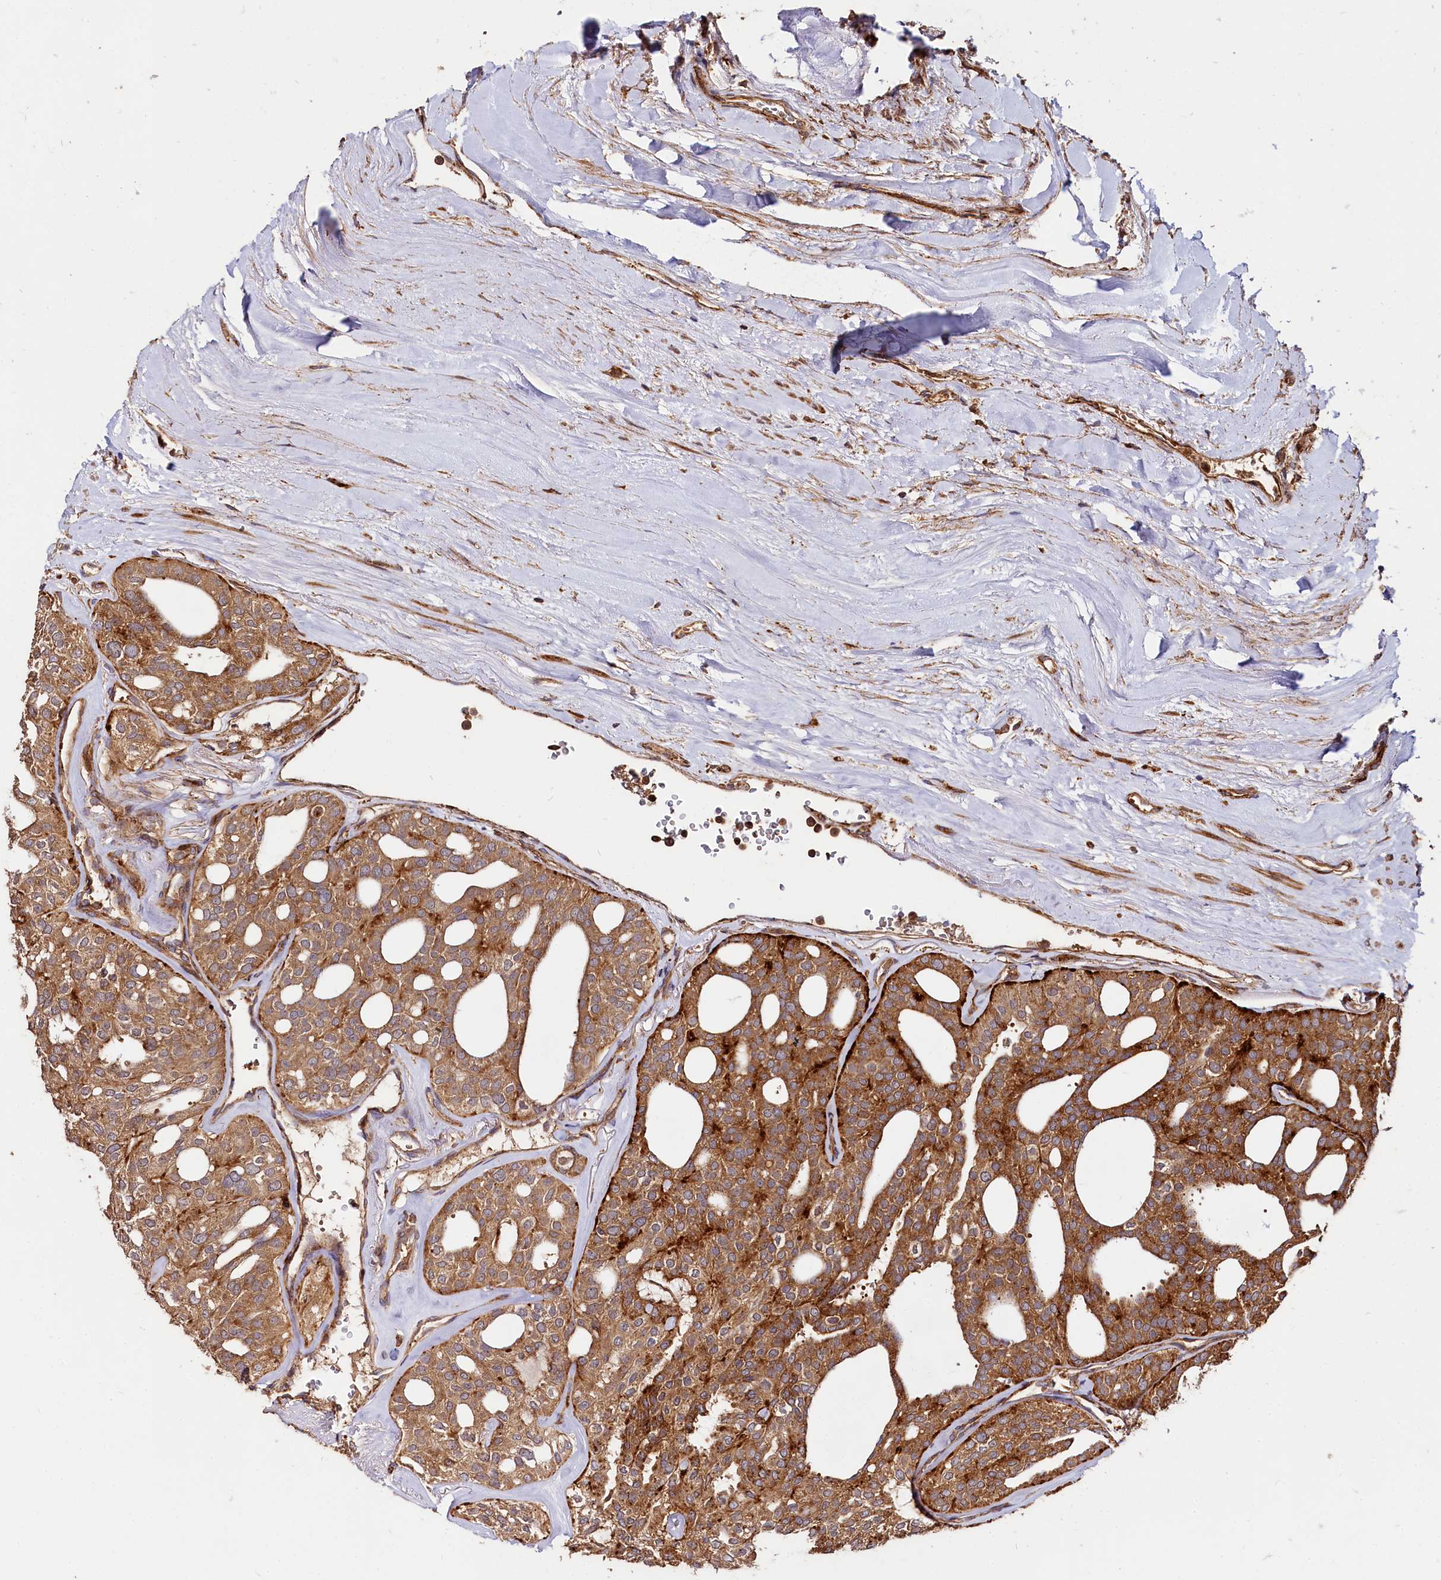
{"staining": {"intensity": "moderate", "quantity": ">75%", "location": "cytoplasmic/membranous"}, "tissue": "thyroid cancer", "cell_type": "Tumor cells", "image_type": "cancer", "snomed": [{"axis": "morphology", "description": "Follicular adenoma carcinoma, NOS"}, {"axis": "topography", "description": "Thyroid gland"}], "caption": "An immunohistochemistry histopathology image of tumor tissue is shown. Protein staining in brown labels moderate cytoplasmic/membranous positivity in thyroid cancer (follicular adenoma carcinoma) within tumor cells.", "gene": "WDR73", "patient": {"sex": "male", "age": 75}}